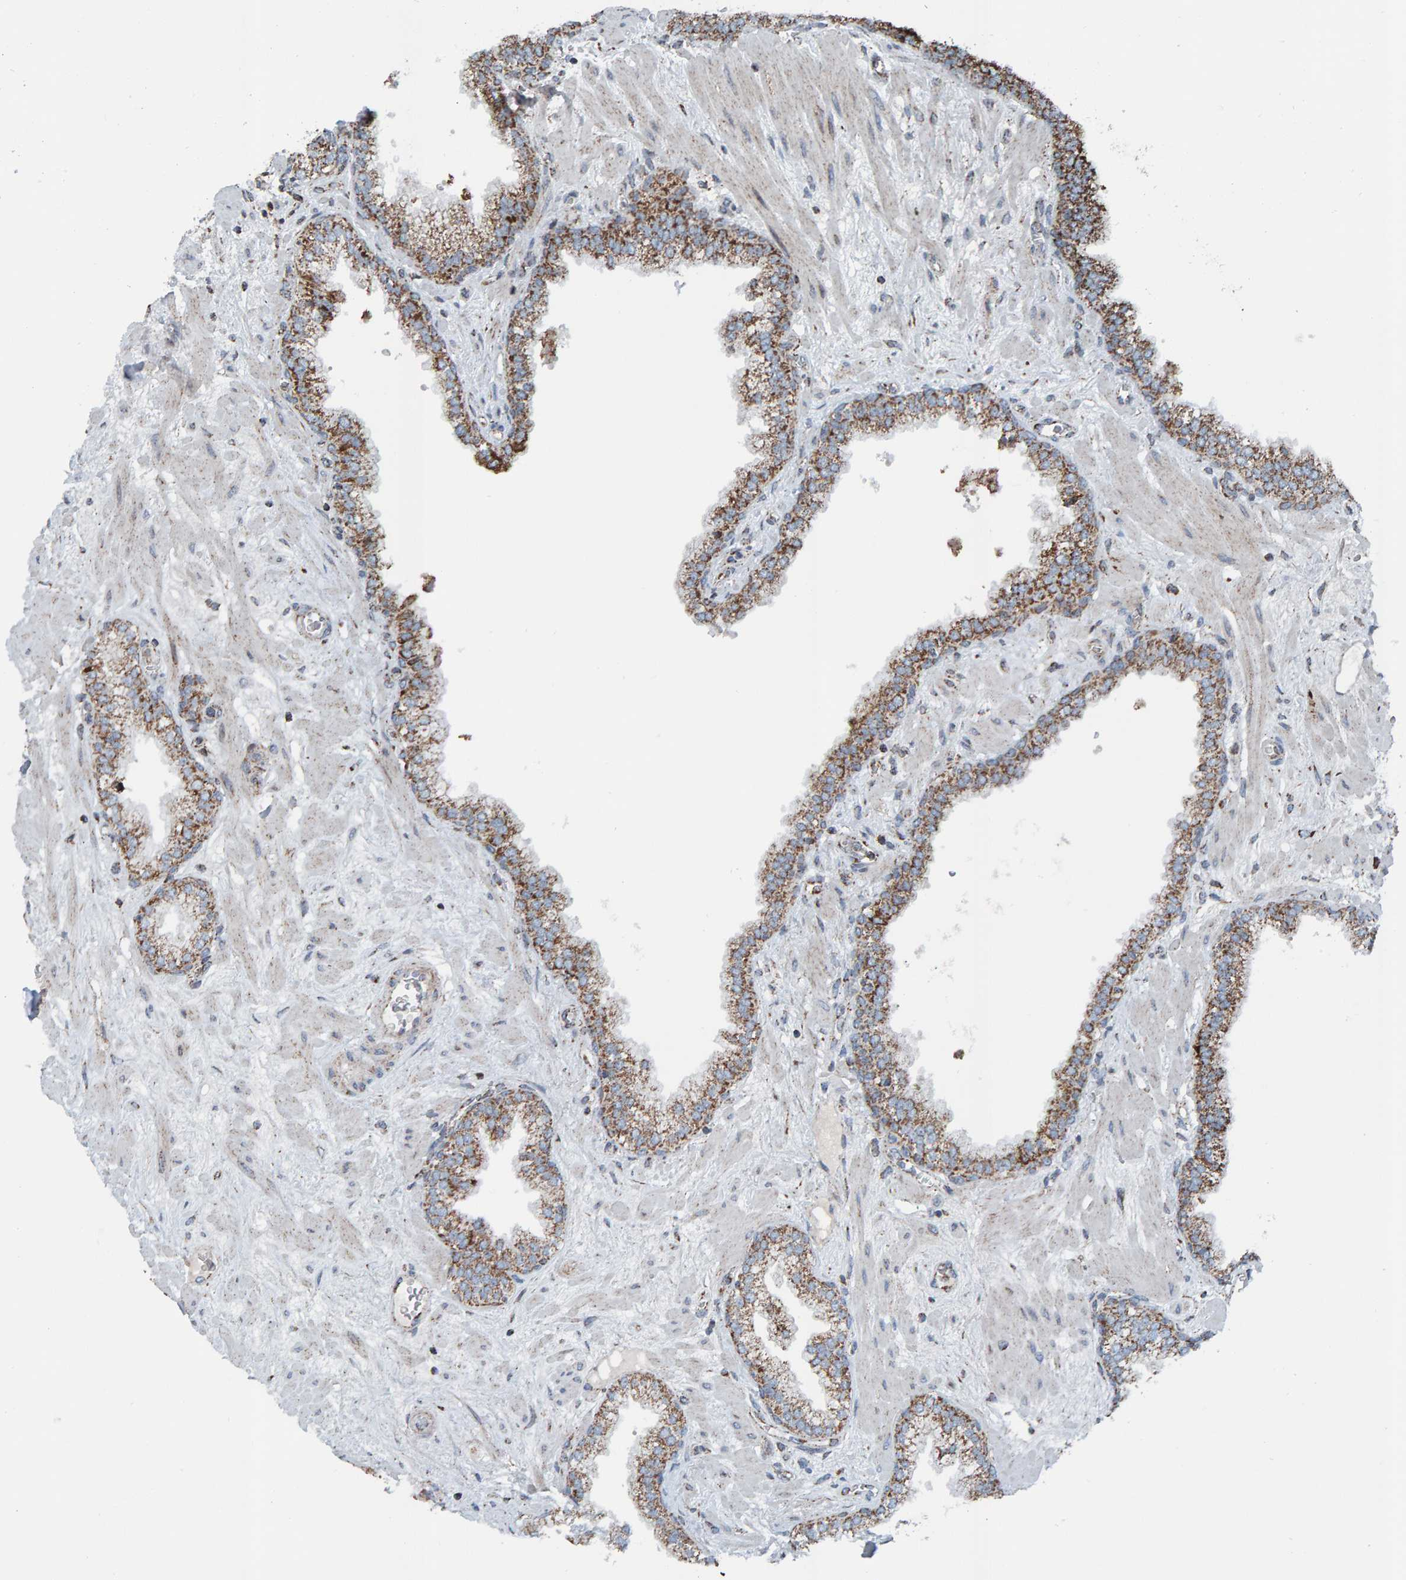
{"staining": {"intensity": "moderate", "quantity": ">75%", "location": "cytoplasmic/membranous"}, "tissue": "prostate", "cell_type": "Glandular cells", "image_type": "normal", "snomed": [{"axis": "morphology", "description": "Normal tissue, NOS"}, {"axis": "morphology", "description": "Urothelial carcinoma, Low grade"}, {"axis": "topography", "description": "Urinary bladder"}, {"axis": "topography", "description": "Prostate"}], "caption": "An IHC micrograph of benign tissue is shown. Protein staining in brown shows moderate cytoplasmic/membranous positivity in prostate within glandular cells. (brown staining indicates protein expression, while blue staining denotes nuclei).", "gene": "ZNF48", "patient": {"sex": "male", "age": 60}}